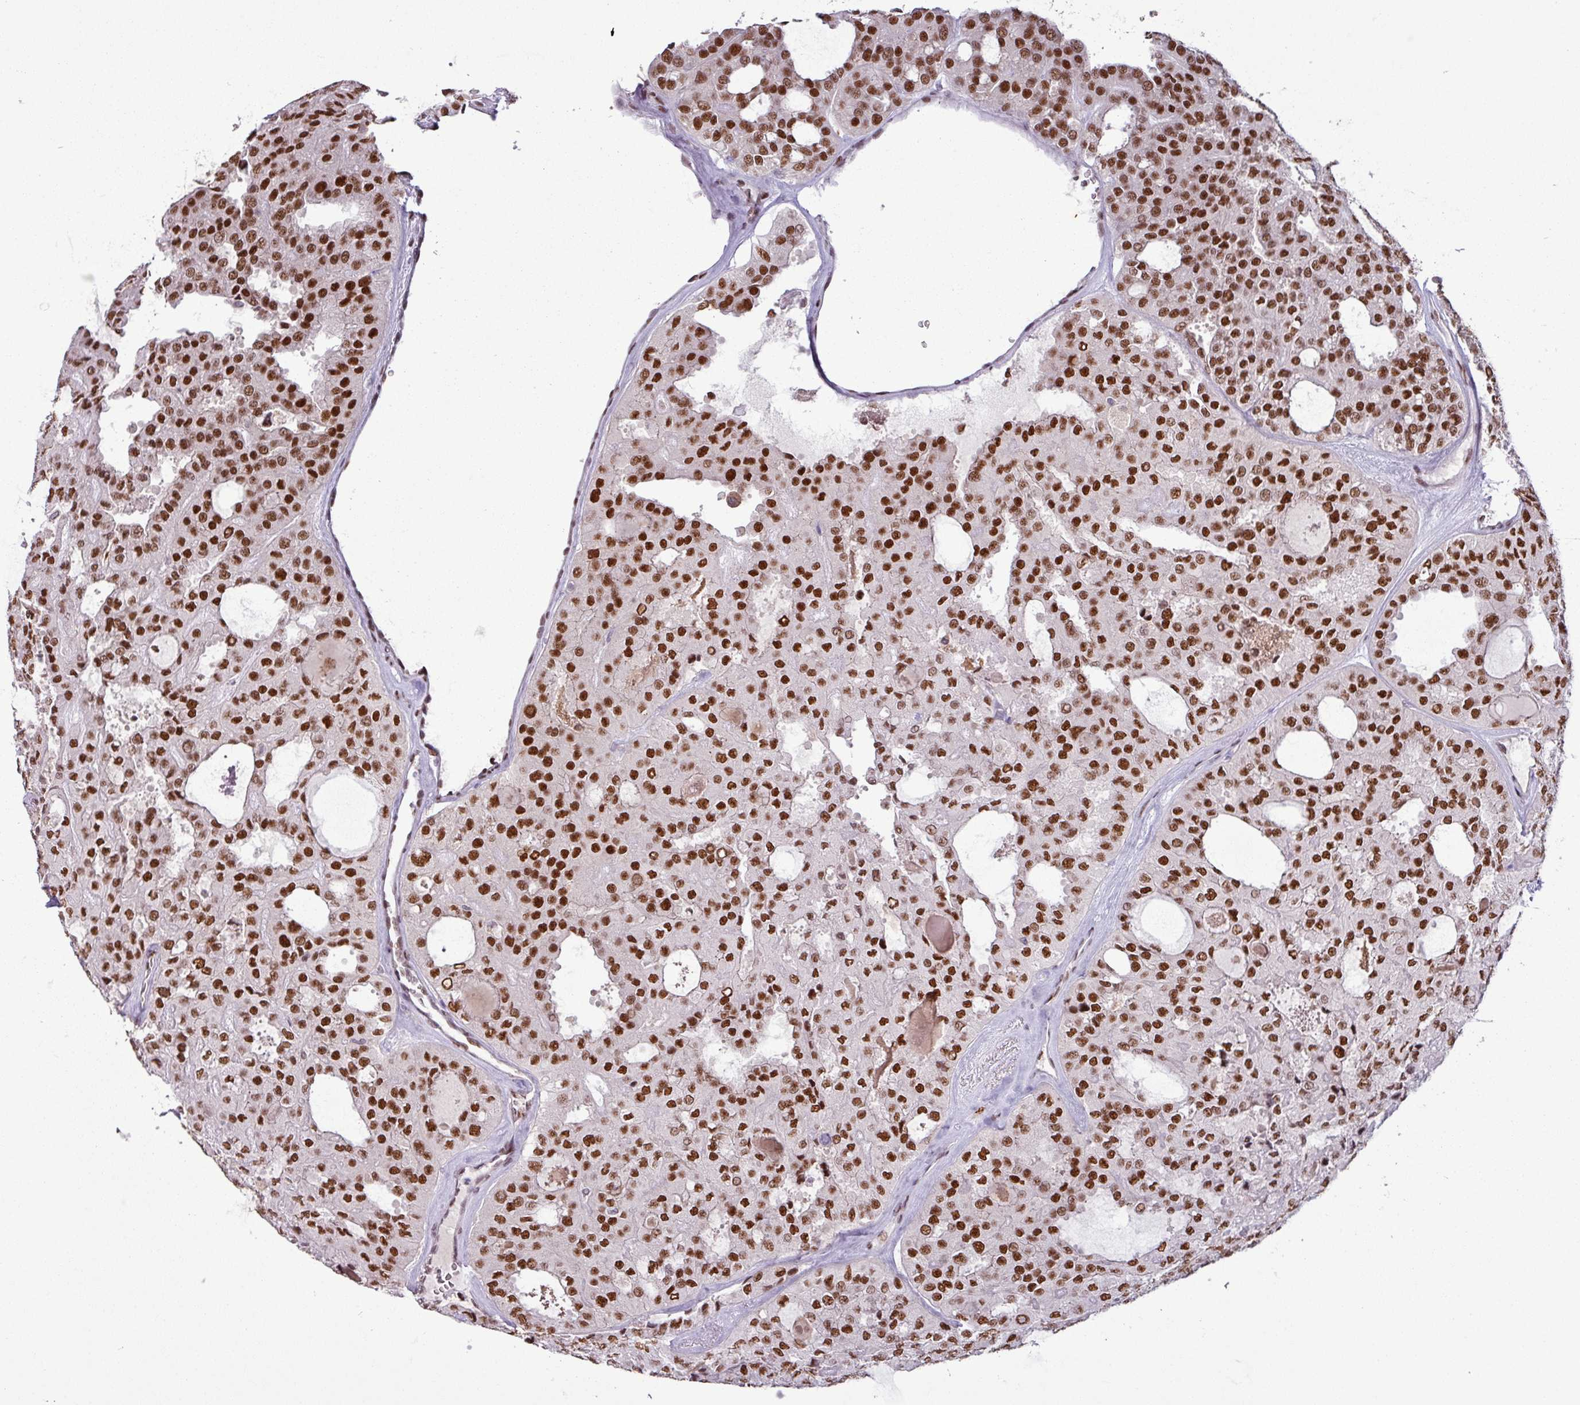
{"staining": {"intensity": "strong", "quantity": ">75%", "location": "nuclear"}, "tissue": "thyroid cancer", "cell_type": "Tumor cells", "image_type": "cancer", "snomed": [{"axis": "morphology", "description": "Follicular adenoma carcinoma, NOS"}, {"axis": "topography", "description": "Thyroid gland"}], "caption": "Immunohistochemistry photomicrograph of neoplastic tissue: human follicular adenoma carcinoma (thyroid) stained using immunohistochemistry shows high levels of strong protein expression localized specifically in the nuclear of tumor cells, appearing as a nuclear brown color.", "gene": "IRF2BPL", "patient": {"sex": "male", "age": 75}}